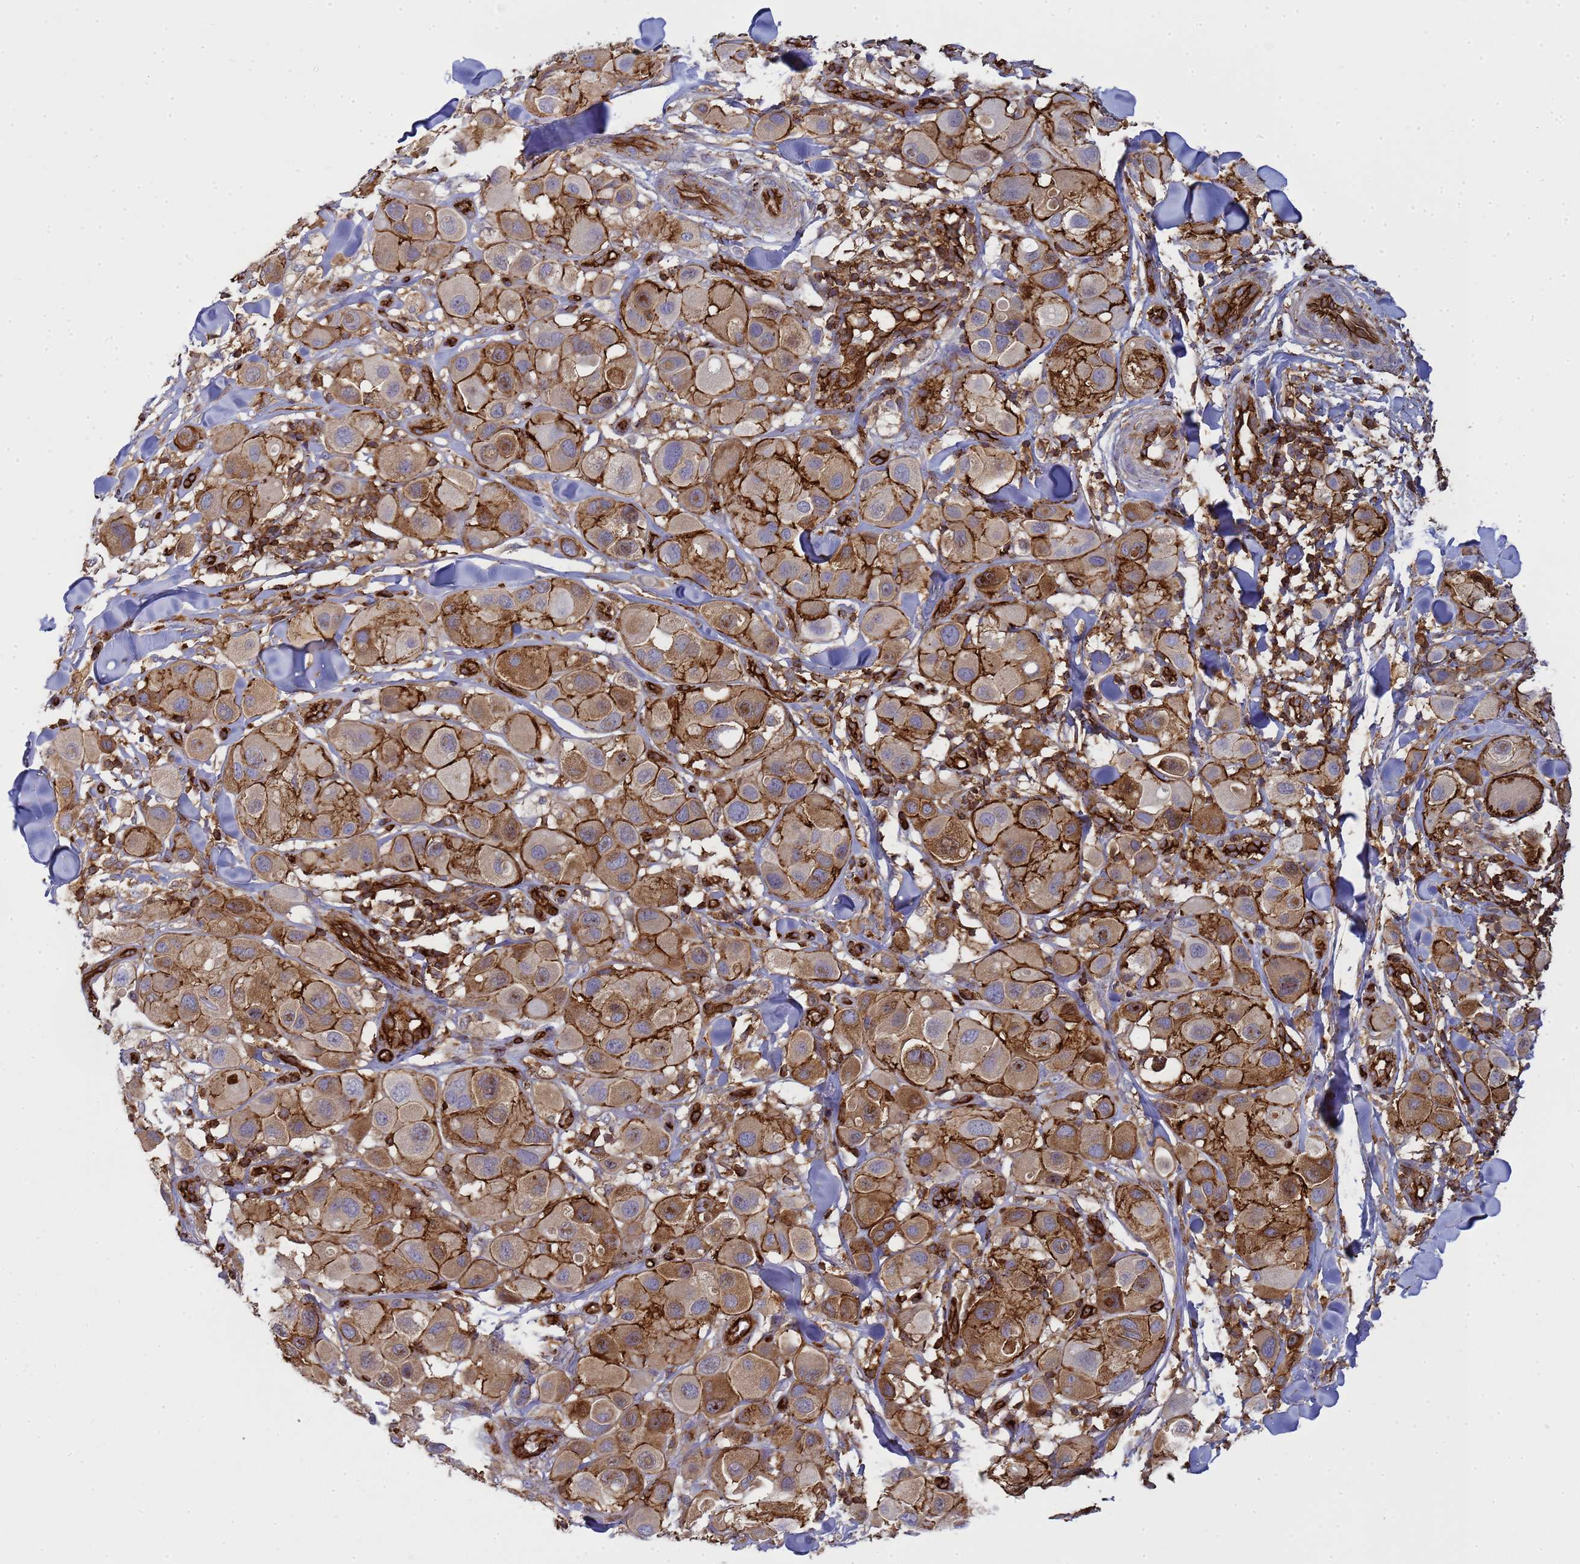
{"staining": {"intensity": "moderate", "quantity": ">75%", "location": "cytoplasmic/membranous"}, "tissue": "melanoma", "cell_type": "Tumor cells", "image_type": "cancer", "snomed": [{"axis": "morphology", "description": "Malignant melanoma, Metastatic site"}, {"axis": "topography", "description": "Skin"}], "caption": "The photomicrograph displays immunohistochemical staining of melanoma. There is moderate cytoplasmic/membranous staining is seen in approximately >75% of tumor cells. The protein is shown in brown color, while the nuclei are stained blue.", "gene": "ZBTB8OS", "patient": {"sex": "male", "age": 41}}